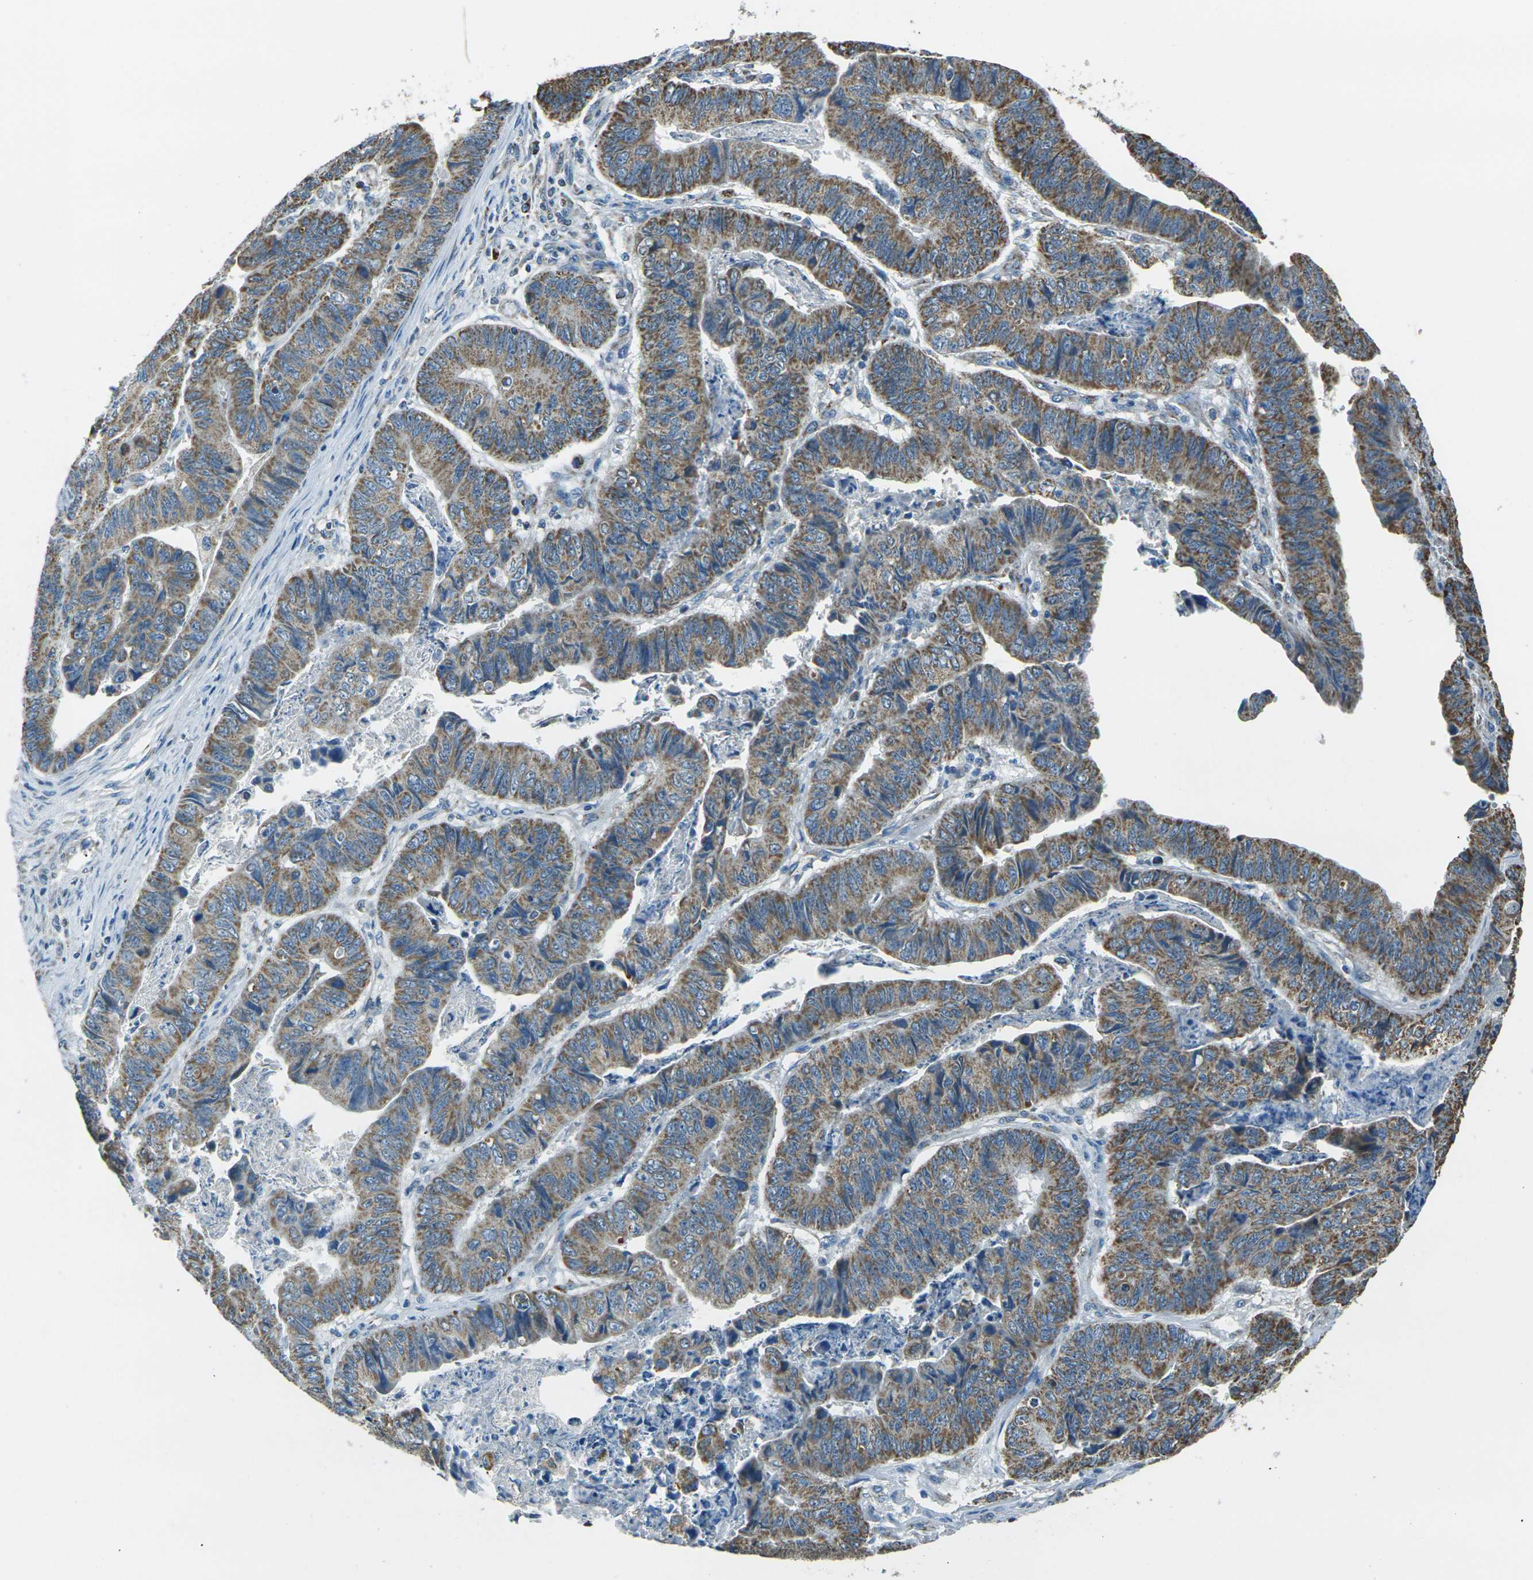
{"staining": {"intensity": "moderate", "quantity": ">75%", "location": "cytoplasmic/membranous"}, "tissue": "stomach cancer", "cell_type": "Tumor cells", "image_type": "cancer", "snomed": [{"axis": "morphology", "description": "Adenocarcinoma, NOS"}, {"axis": "topography", "description": "Stomach, lower"}], "caption": "IHC image of neoplastic tissue: stomach adenocarcinoma stained using IHC demonstrates medium levels of moderate protein expression localized specifically in the cytoplasmic/membranous of tumor cells, appearing as a cytoplasmic/membranous brown color.", "gene": "IRF3", "patient": {"sex": "male", "age": 77}}